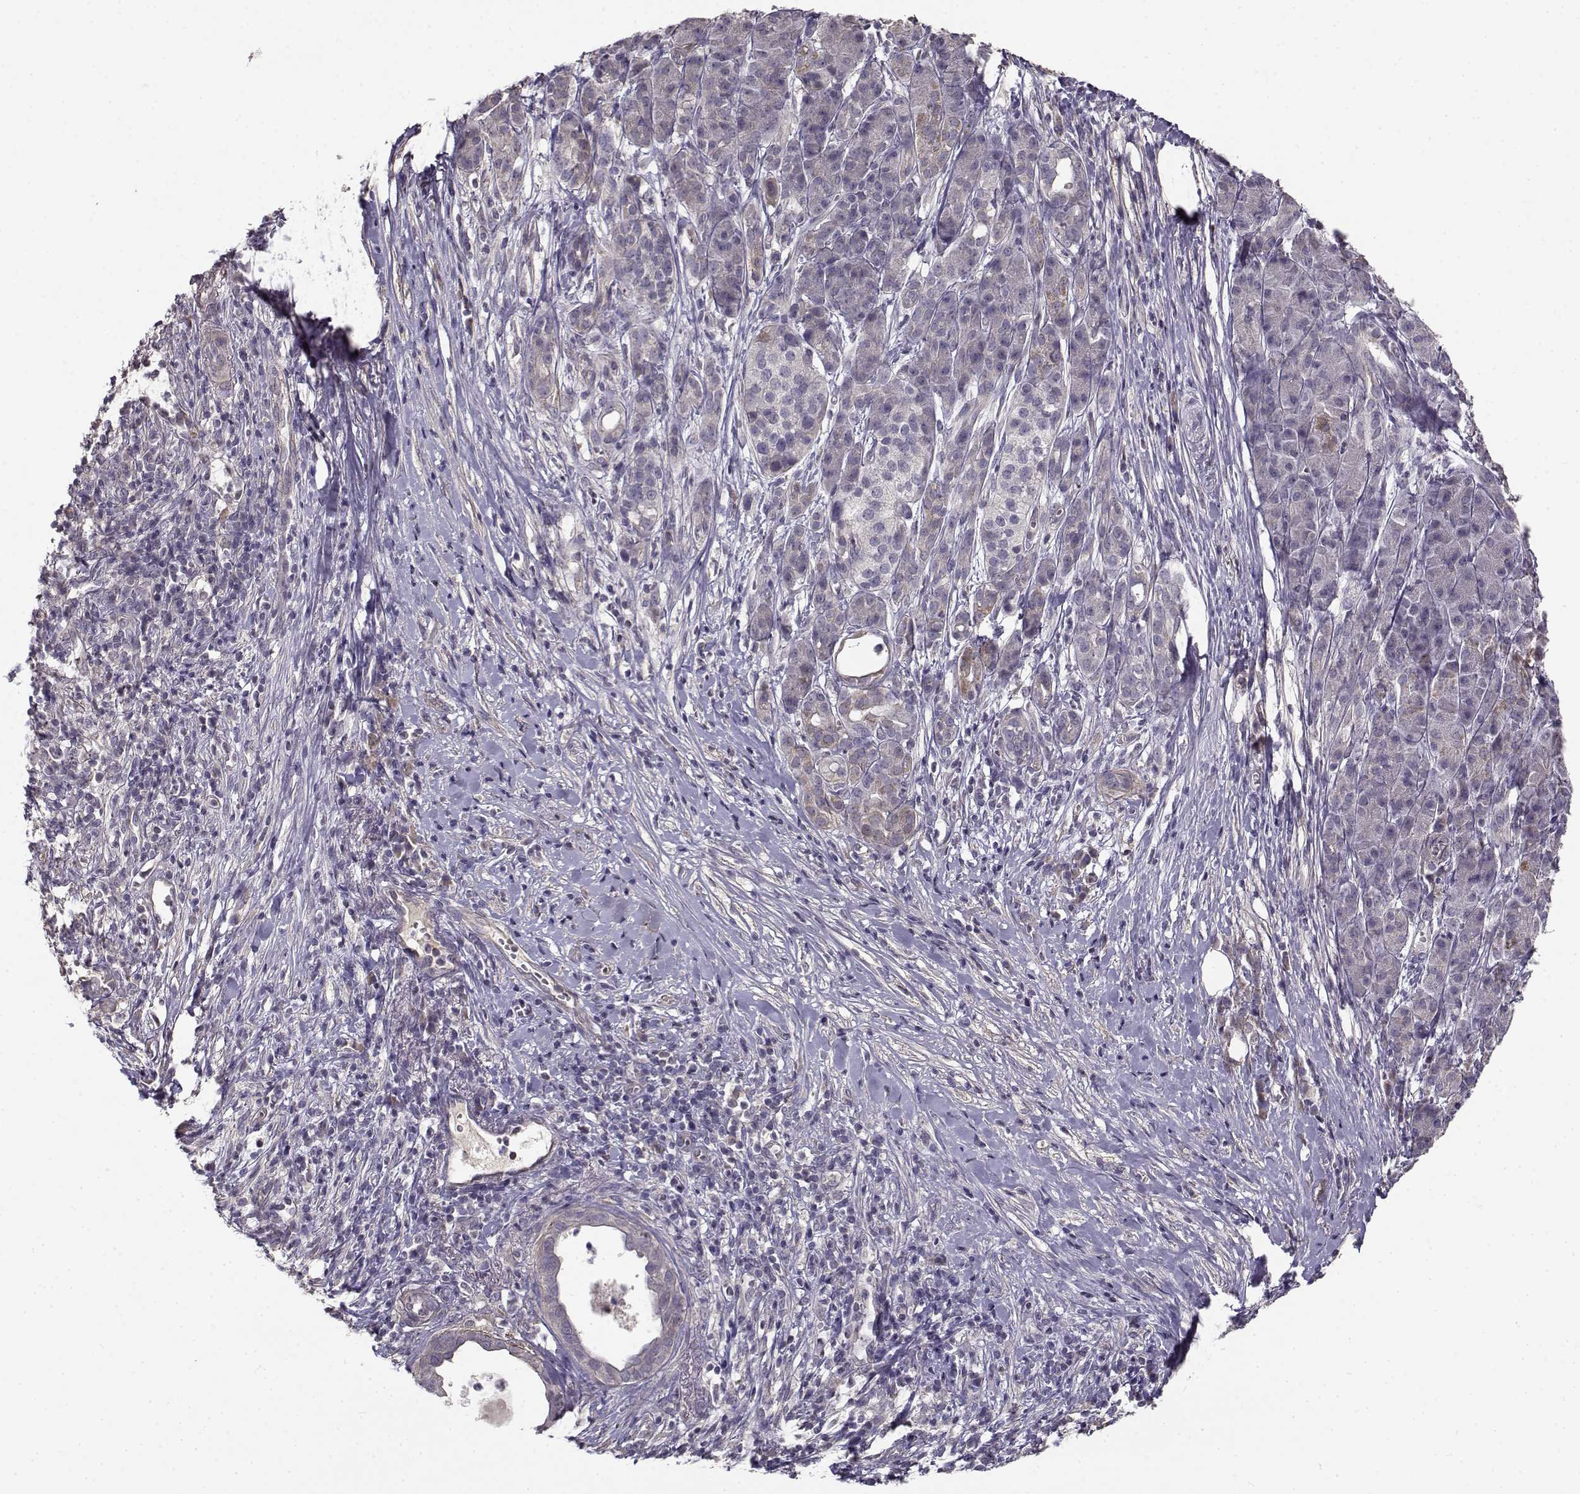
{"staining": {"intensity": "negative", "quantity": "none", "location": "none"}, "tissue": "pancreatic cancer", "cell_type": "Tumor cells", "image_type": "cancer", "snomed": [{"axis": "morphology", "description": "Adenocarcinoma, NOS"}, {"axis": "topography", "description": "Pancreas"}], "caption": "There is no significant staining in tumor cells of adenocarcinoma (pancreatic). (IHC, brightfield microscopy, high magnification).", "gene": "ENTPD8", "patient": {"sex": "male", "age": 61}}